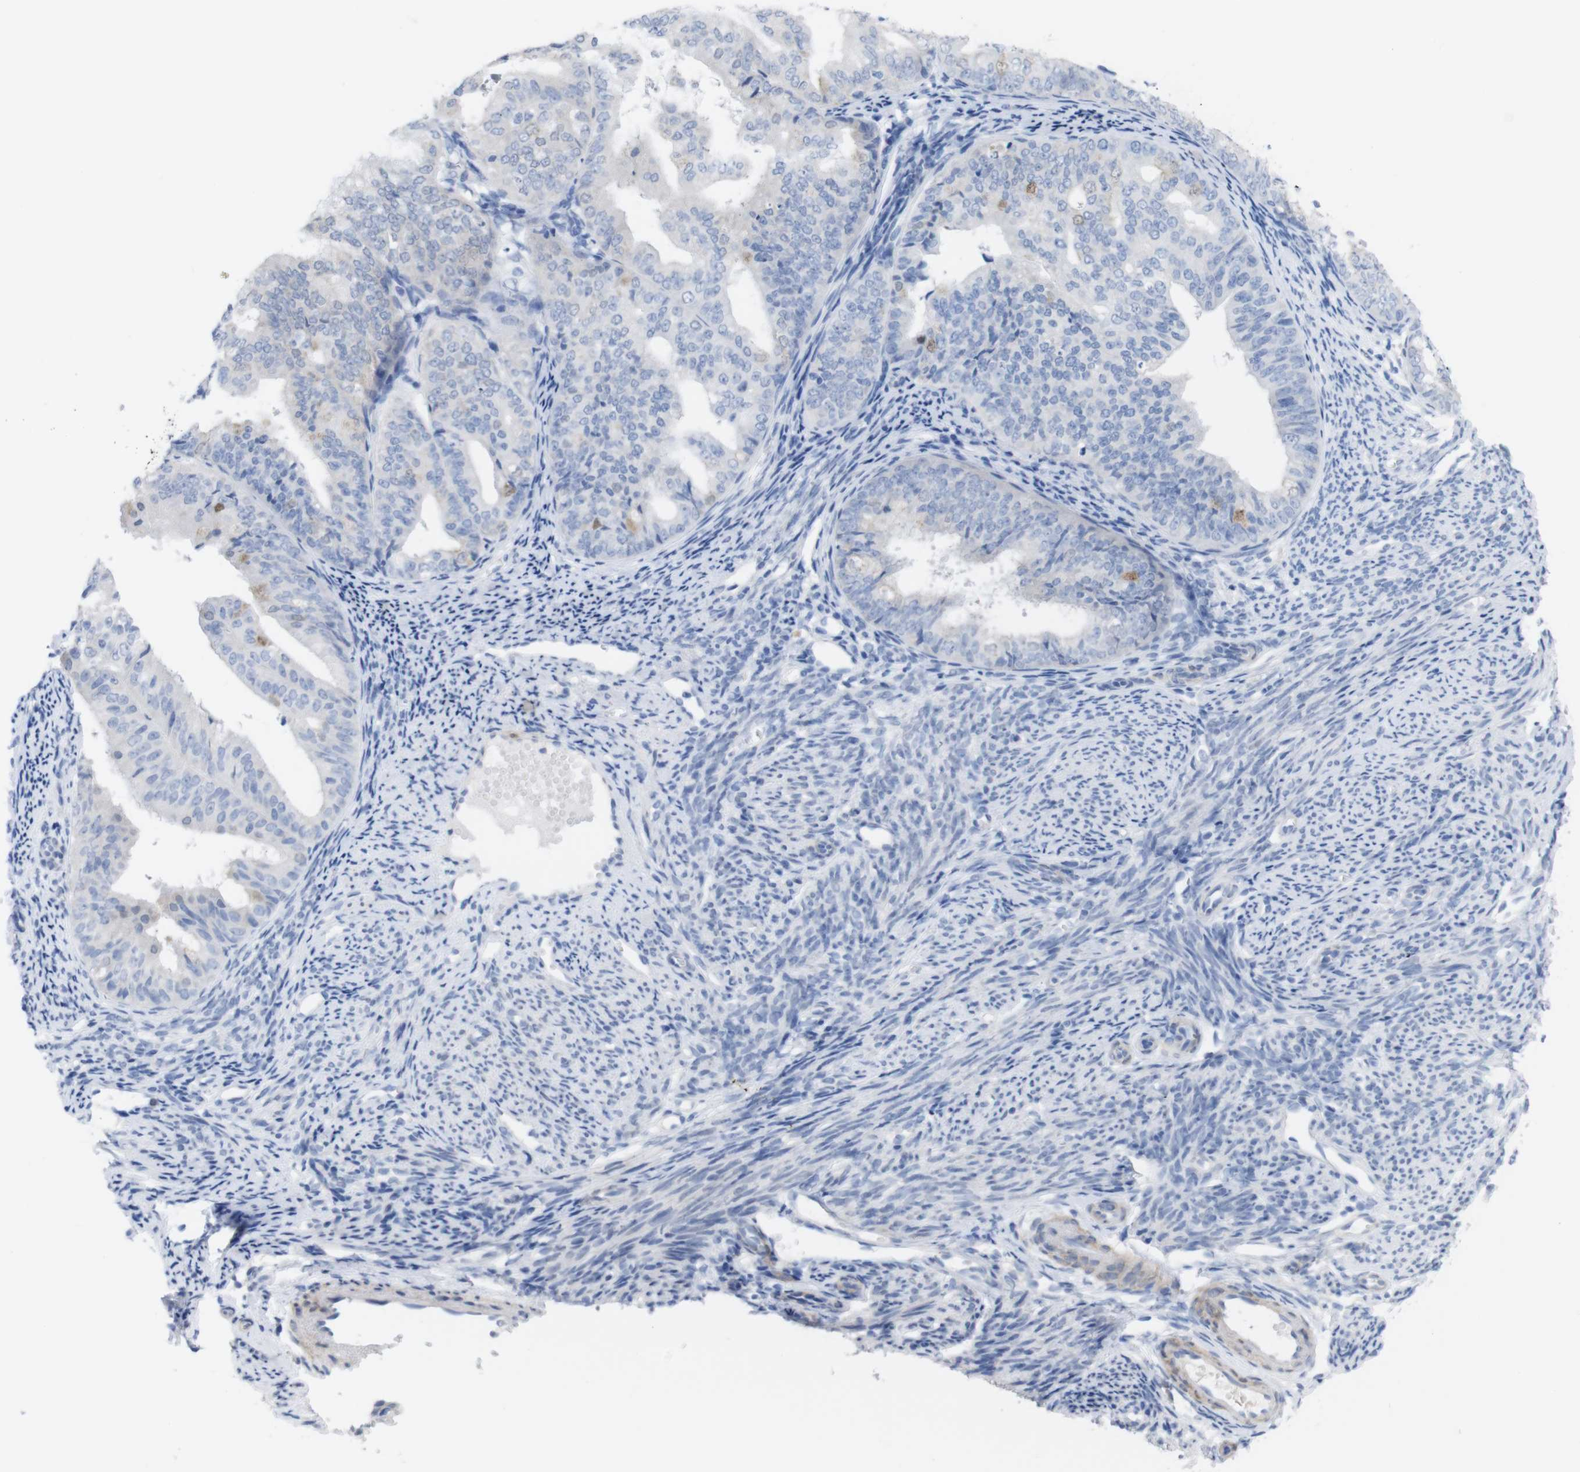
{"staining": {"intensity": "negative", "quantity": "none", "location": "none"}, "tissue": "endometrial cancer", "cell_type": "Tumor cells", "image_type": "cancer", "snomed": [{"axis": "morphology", "description": "Adenocarcinoma, NOS"}, {"axis": "topography", "description": "Endometrium"}], "caption": "Endometrial cancer (adenocarcinoma) stained for a protein using IHC demonstrates no staining tumor cells.", "gene": "PNMA1", "patient": {"sex": "female", "age": 63}}